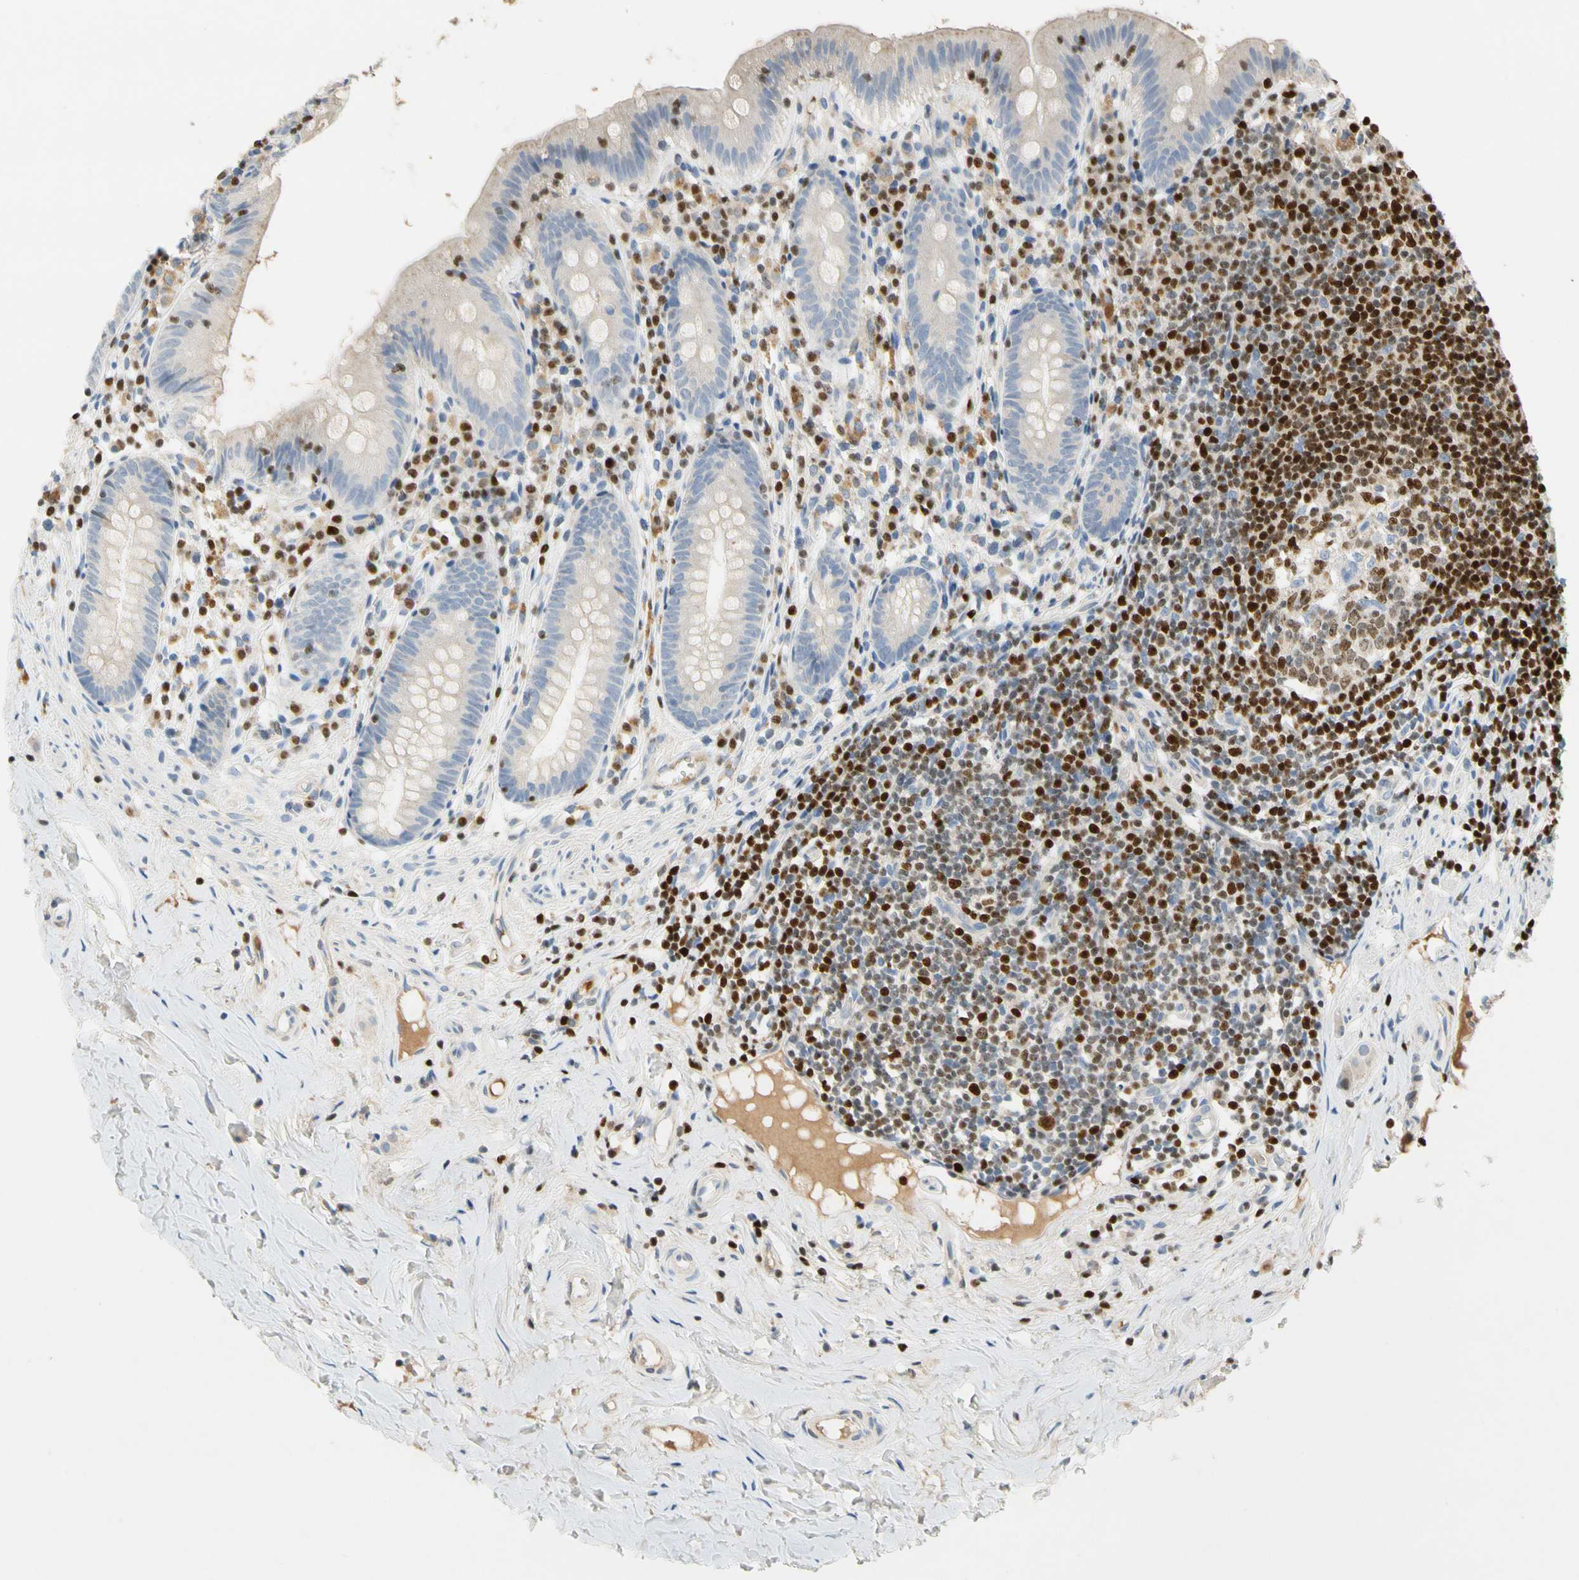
{"staining": {"intensity": "weak", "quantity": "<25%", "location": "cytoplasmic/membranous"}, "tissue": "appendix", "cell_type": "Glandular cells", "image_type": "normal", "snomed": [{"axis": "morphology", "description": "Normal tissue, NOS"}, {"axis": "topography", "description": "Appendix"}], "caption": "Immunohistochemistry micrograph of benign appendix stained for a protein (brown), which shows no staining in glandular cells. Nuclei are stained in blue.", "gene": "SP140", "patient": {"sex": "male", "age": 52}}